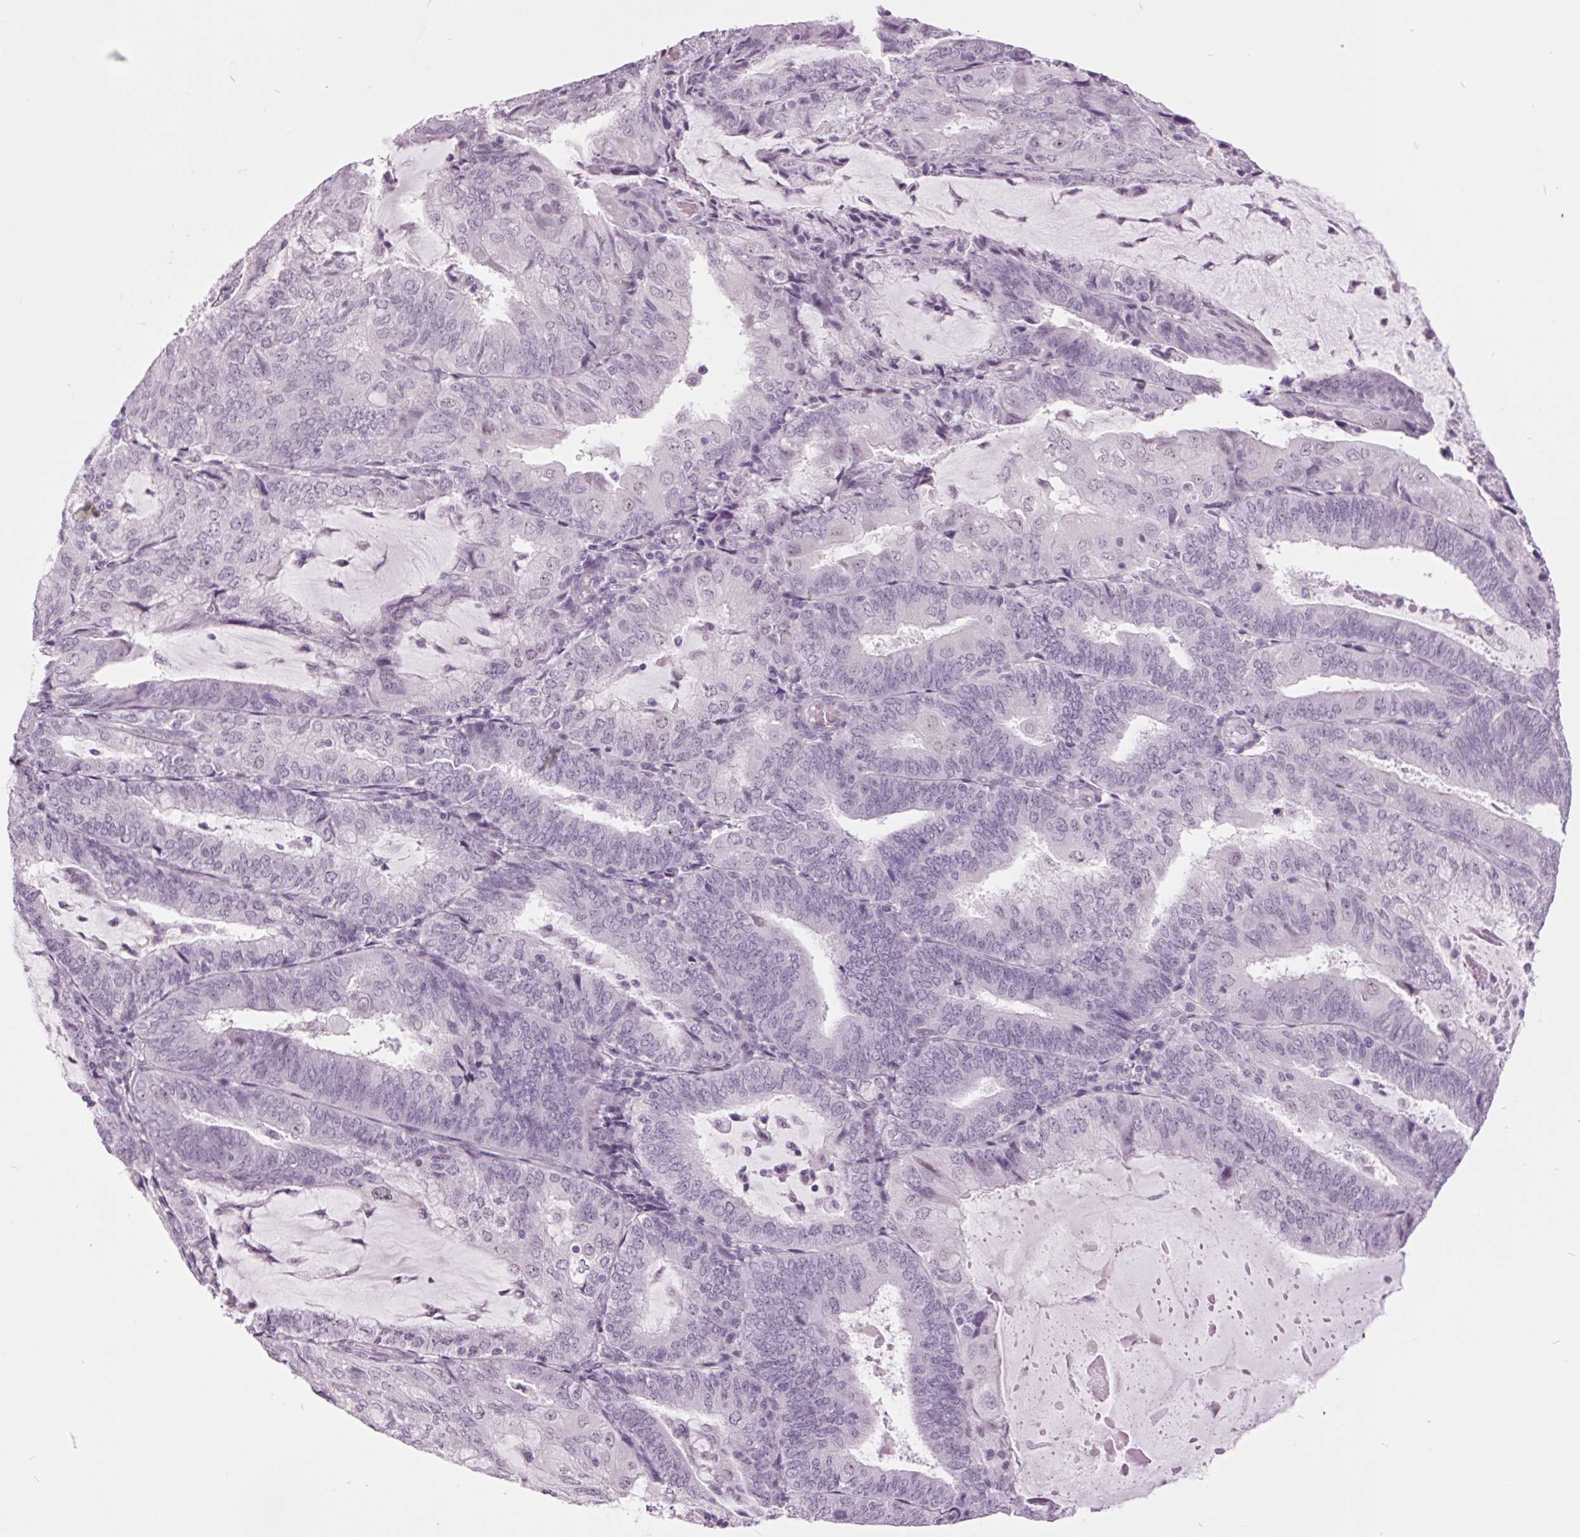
{"staining": {"intensity": "negative", "quantity": "none", "location": "none"}, "tissue": "endometrial cancer", "cell_type": "Tumor cells", "image_type": "cancer", "snomed": [{"axis": "morphology", "description": "Adenocarcinoma, NOS"}, {"axis": "topography", "description": "Endometrium"}], "caption": "IHC image of human adenocarcinoma (endometrial) stained for a protein (brown), which displays no positivity in tumor cells.", "gene": "ODAD2", "patient": {"sex": "female", "age": 81}}